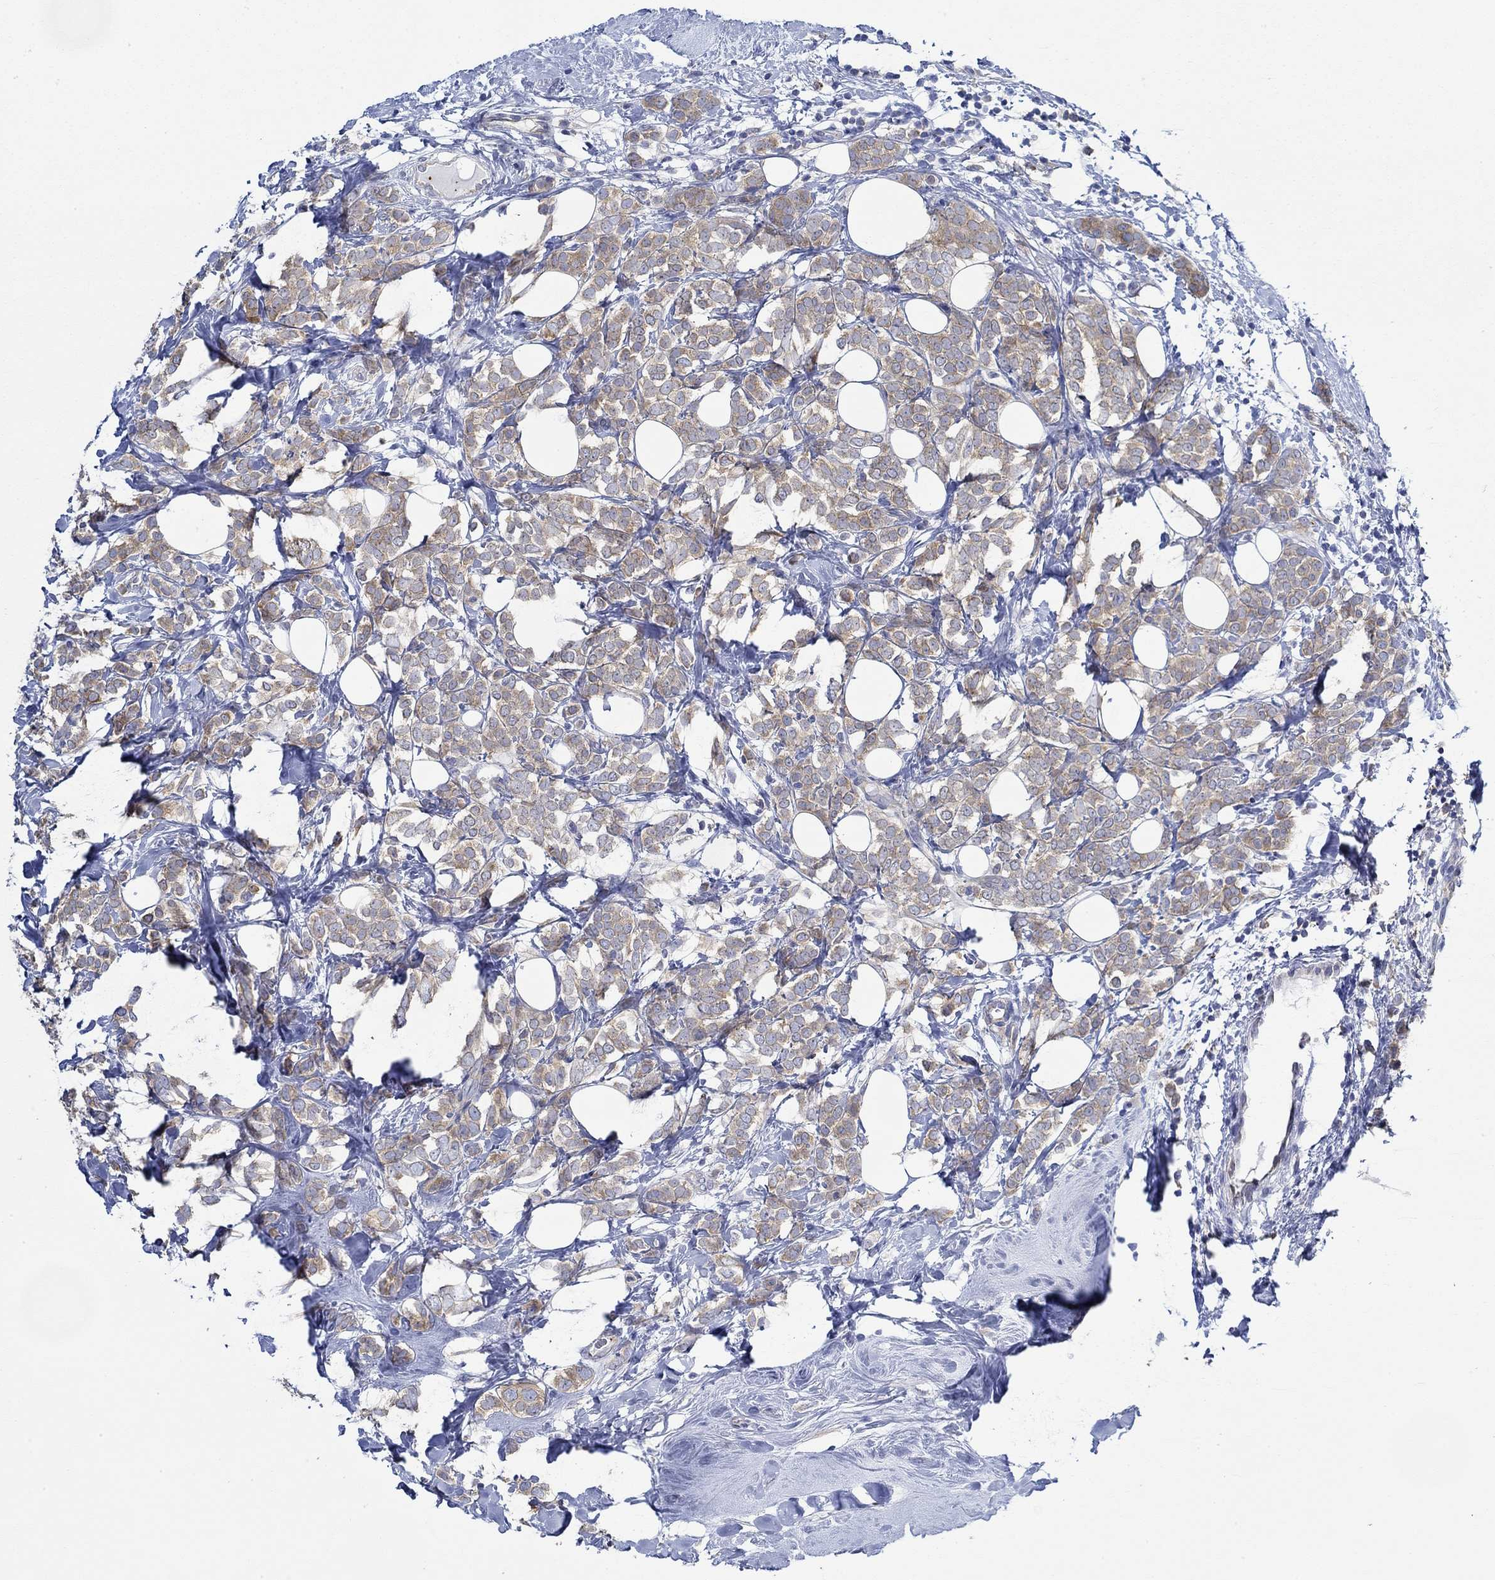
{"staining": {"intensity": "moderate", "quantity": "25%-75%", "location": "cytoplasmic/membranous"}, "tissue": "breast cancer", "cell_type": "Tumor cells", "image_type": "cancer", "snomed": [{"axis": "morphology", "description": "Lobular carcinoma"}, {"axis": "topography", "description": "Breast"}], "caption": "This histopathology image reveals immunohistochemistry staining of breast lobular carcinoma, with medium moderate cytoplasmic/membranous staining in about 25%-75% of tumor cells.", "gene": "SLC27A3", "patient": {"sex": "female", "age": 49}}